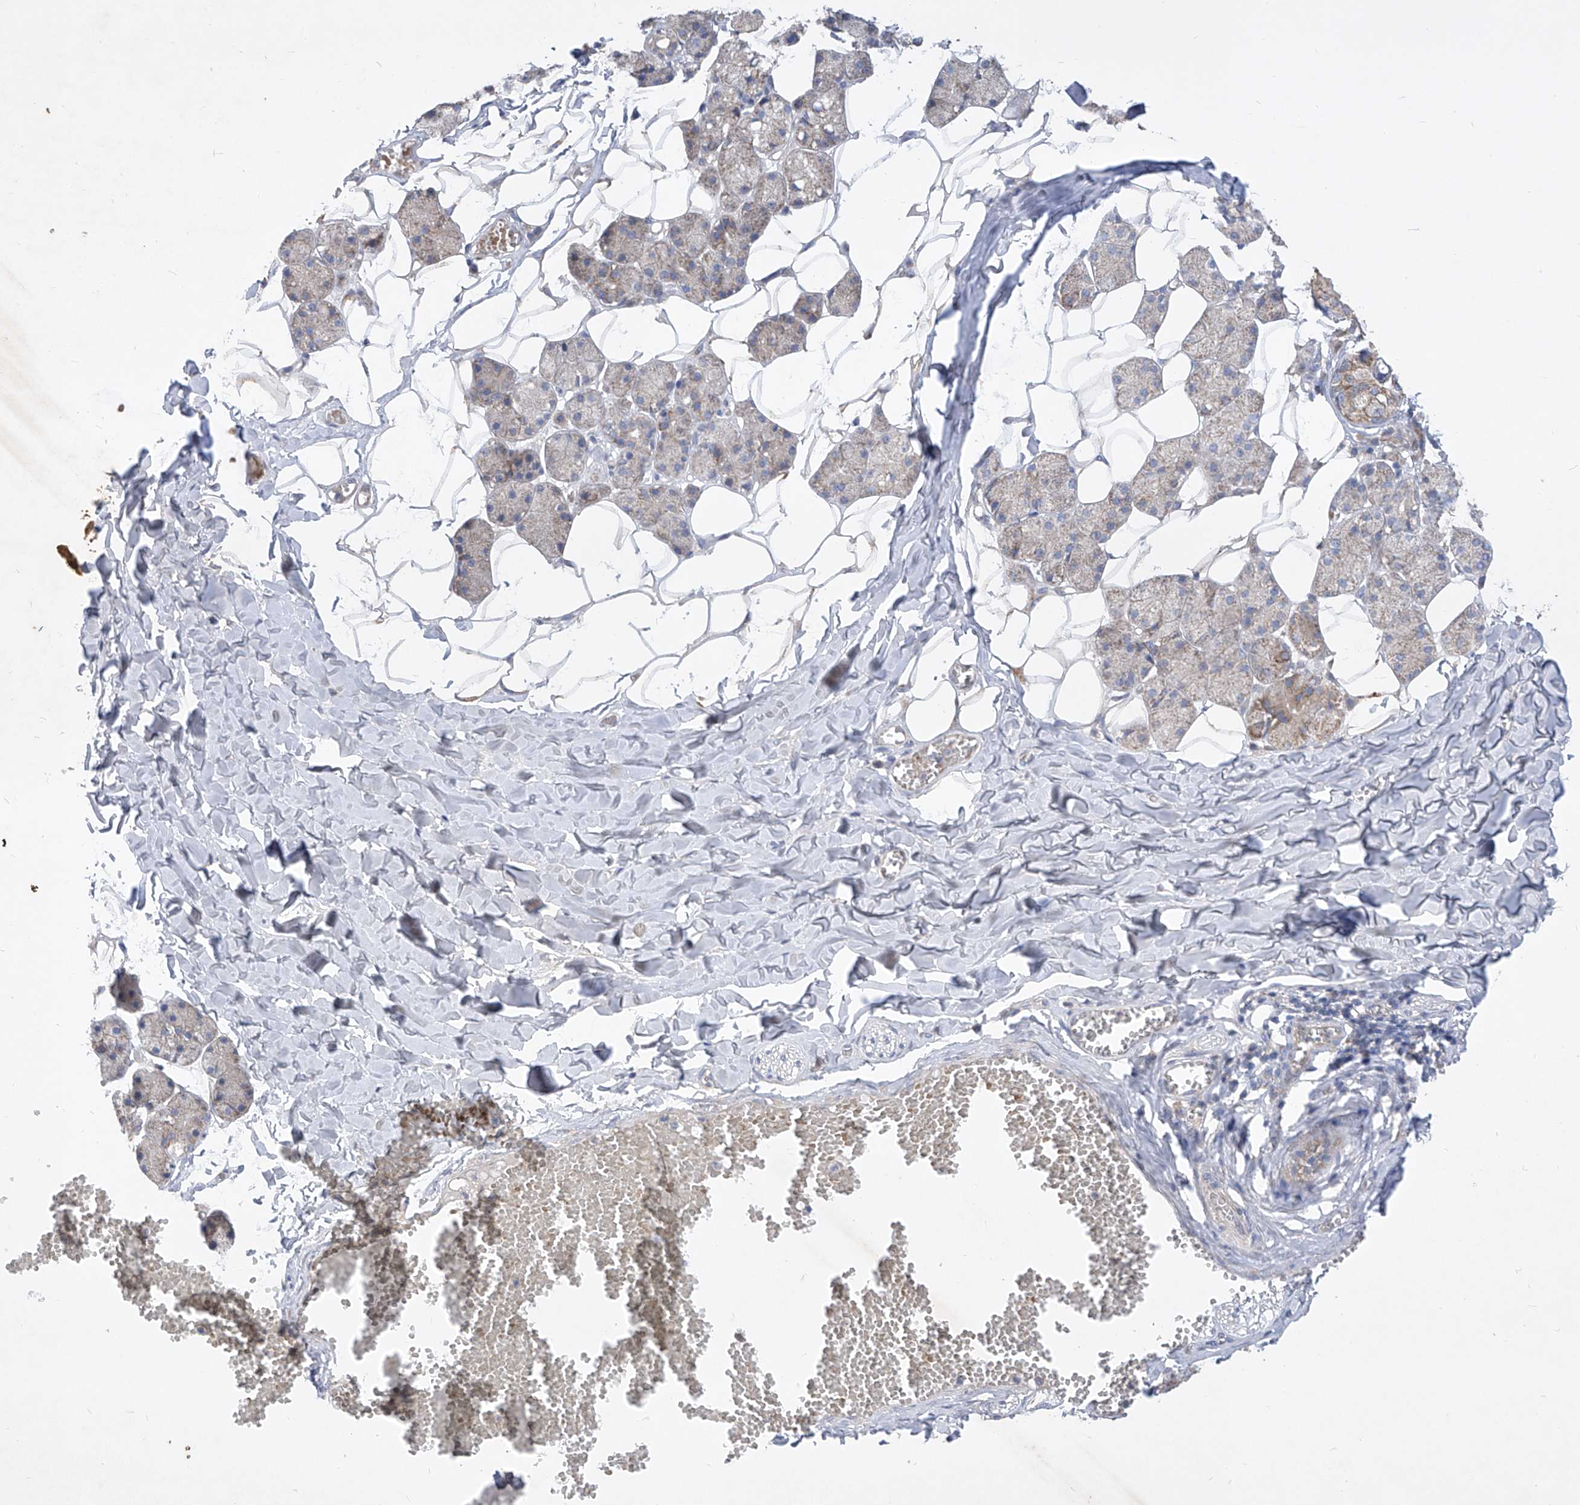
{"staining": {"intensity": "moderate", "quantity": "25%-75%", "location": "cytoplasmic/membranous"}, "tissue": "salivary gland", "cell_type": "Glandular cells", "image_type": "normal", "snomed": [{"axis": "morphology", "description": "Normal tissue, NOS"}, {"axis": "topography", "description": "Salivary gland"}], "caption": "This histopathology image reveals benign salivary gland stained with IHC to label a protein in brown. The cytoplasmic/membranous of glandular cells show moderate positivity for the protein. Nuclei are counter-stained blue.", "gene": "COQ3", "patient": {"sex": "female", "age": 33}}